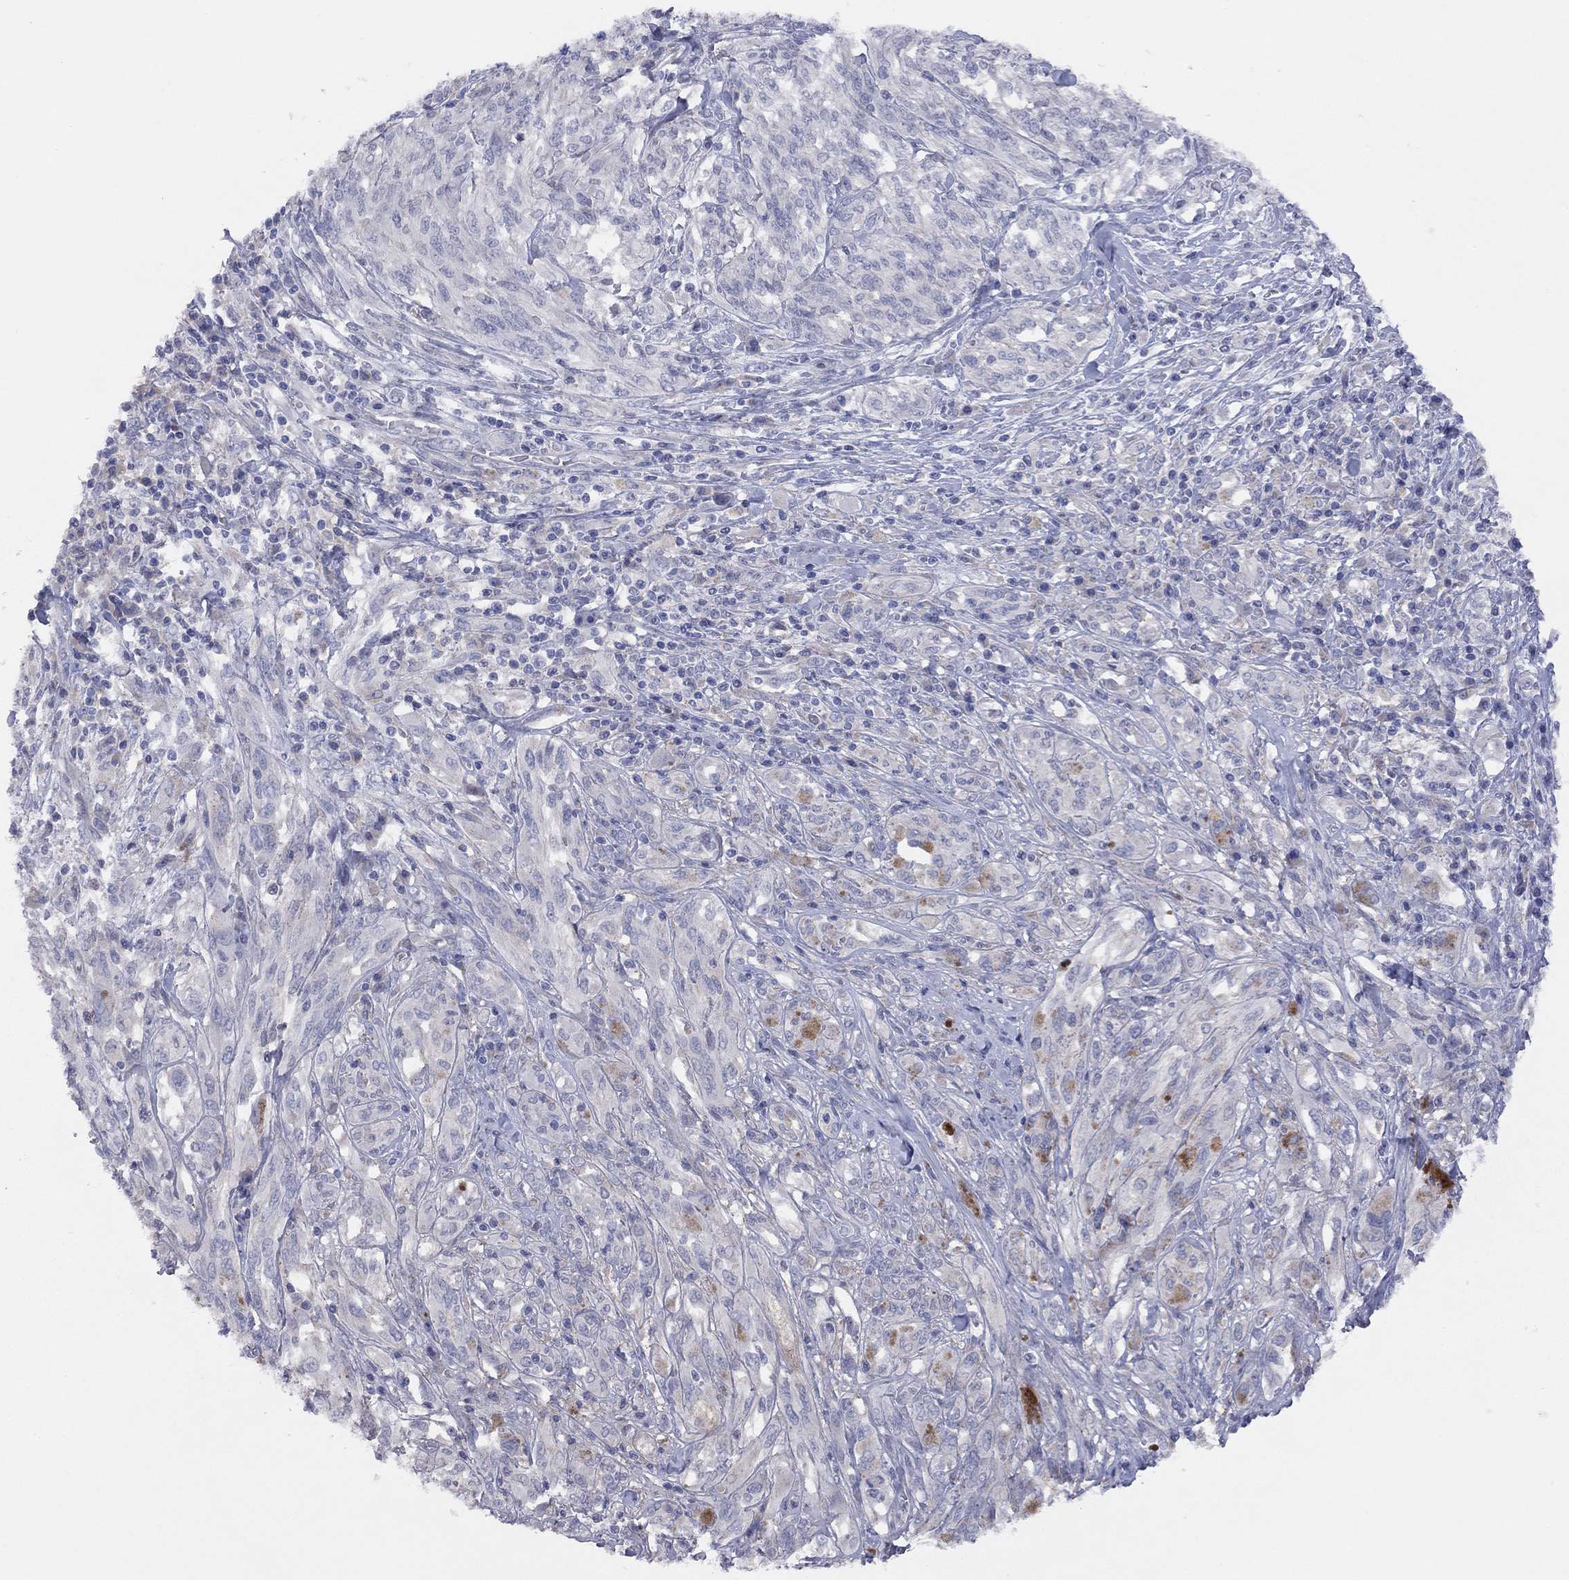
{"staining": {"intensity": "negative", "quantity": "none", "location": "none"}, "tissue": "melanoma", "cell_type": "Tumor cells", "image_type": "cancer", "snomed": [{"axis": "morphology", "description": "Malignant melanoma, NOS"}, {"axis": "topography", "description": "Skin"}], "caption": "IHC micrograph of melanoma stained for a protein (brown), which reveals no positivity in tumor cells.", "gene": "KCNB1", "patient": {"sex": "female", "age": 91}}